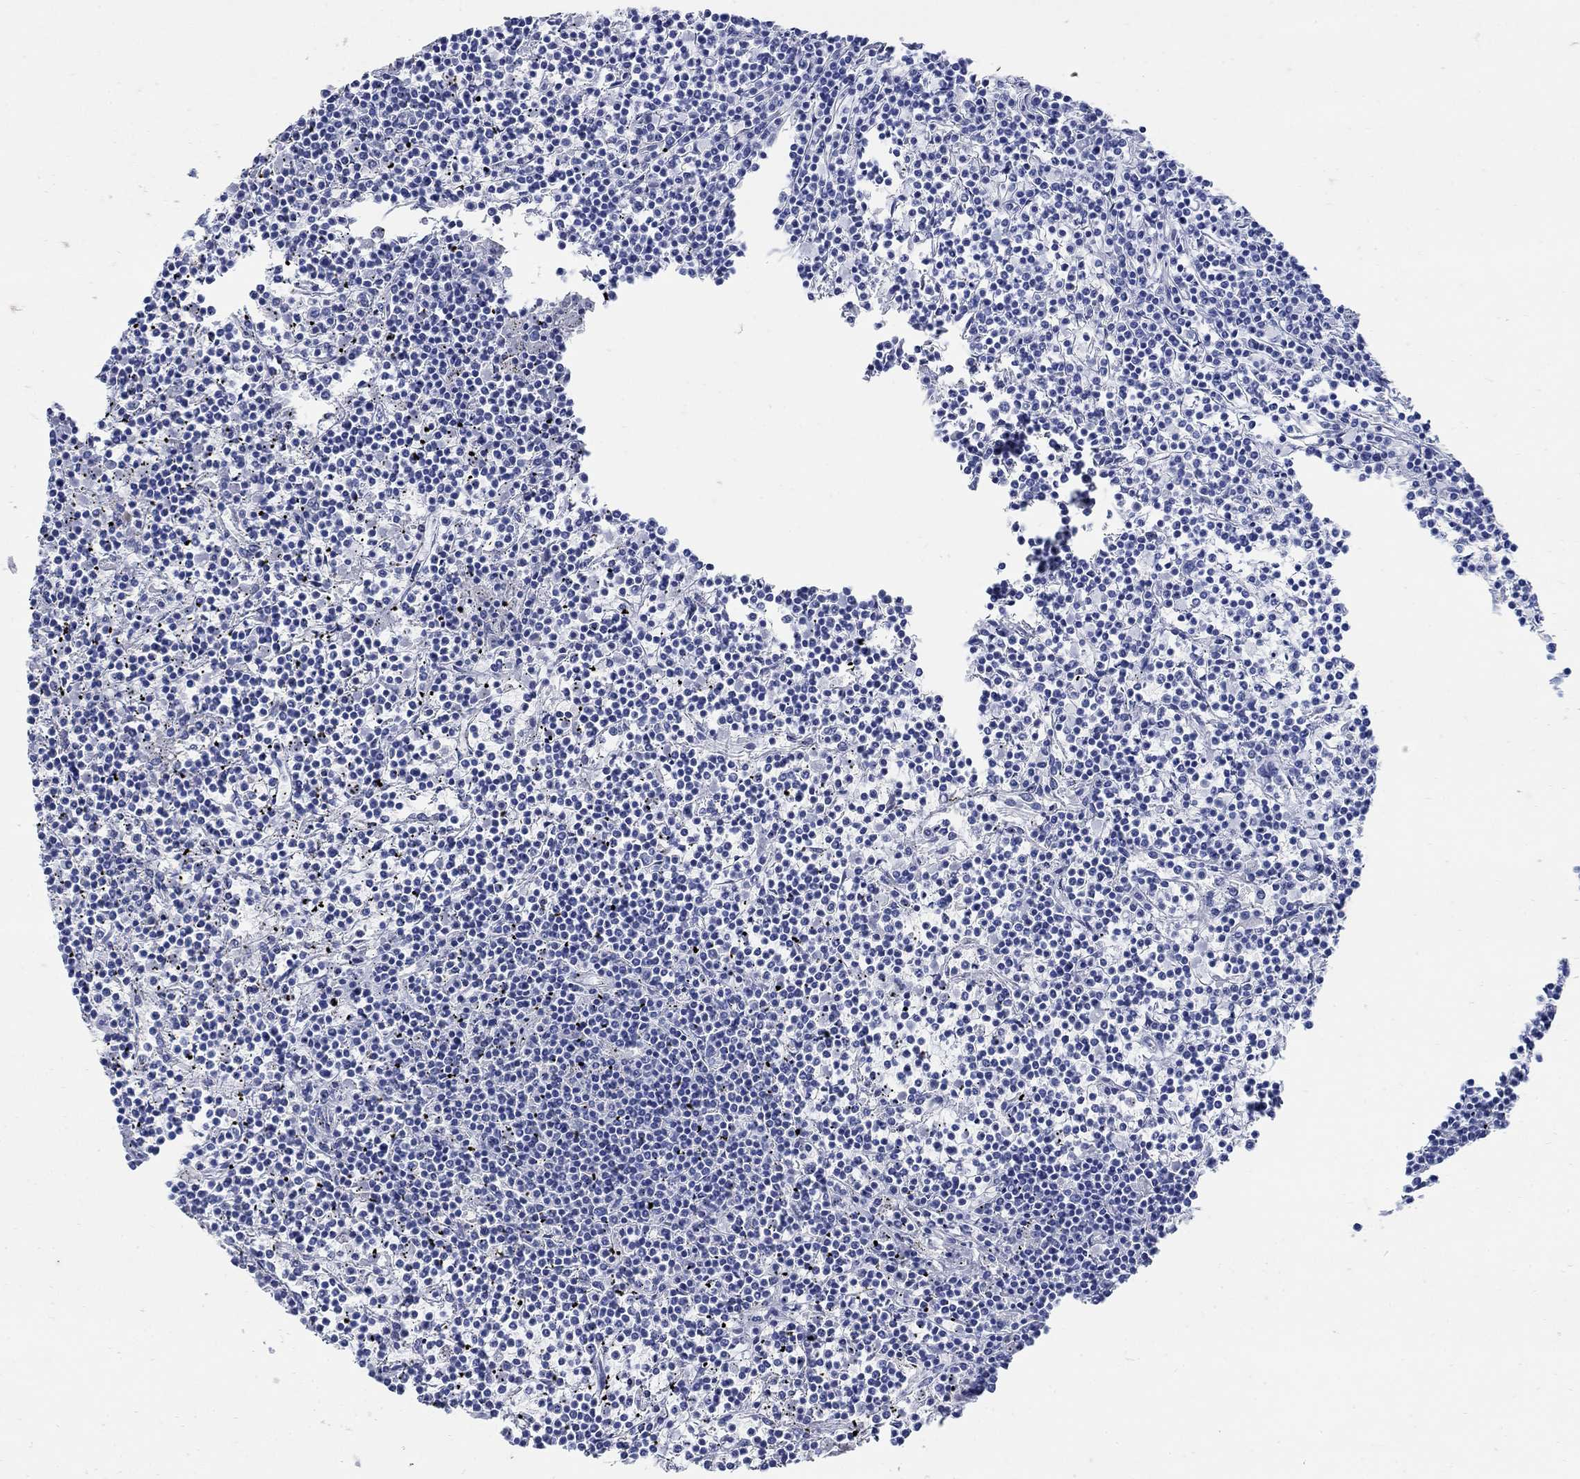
{"staining": {"intensity": "negative", "quantity": "none", "location": "none"}, "tissue": "lymphoma", "cell_type": "Tumor cells", "image_type": "cancer", "snomed": [{"axis": "morphology", "description": "Malignant lymphoma, non-Hodgkin's type, Low grade"}, {"axis": "topography", "description": "Spleen"}], "caption": "Histopathology image shows no protein positivity in tumor cells of low-grade malignant lymphoma, non-Hodgkin's type tissue. Brightfield microscopy of immunohistochemistry stained with DAB (3,3'-diaminobenzidine) (brown) and hematoxylin (blue), captured at high magnification.", "gene": "ZDHHC14", "patient": {"sex": "female", "age": 19}}